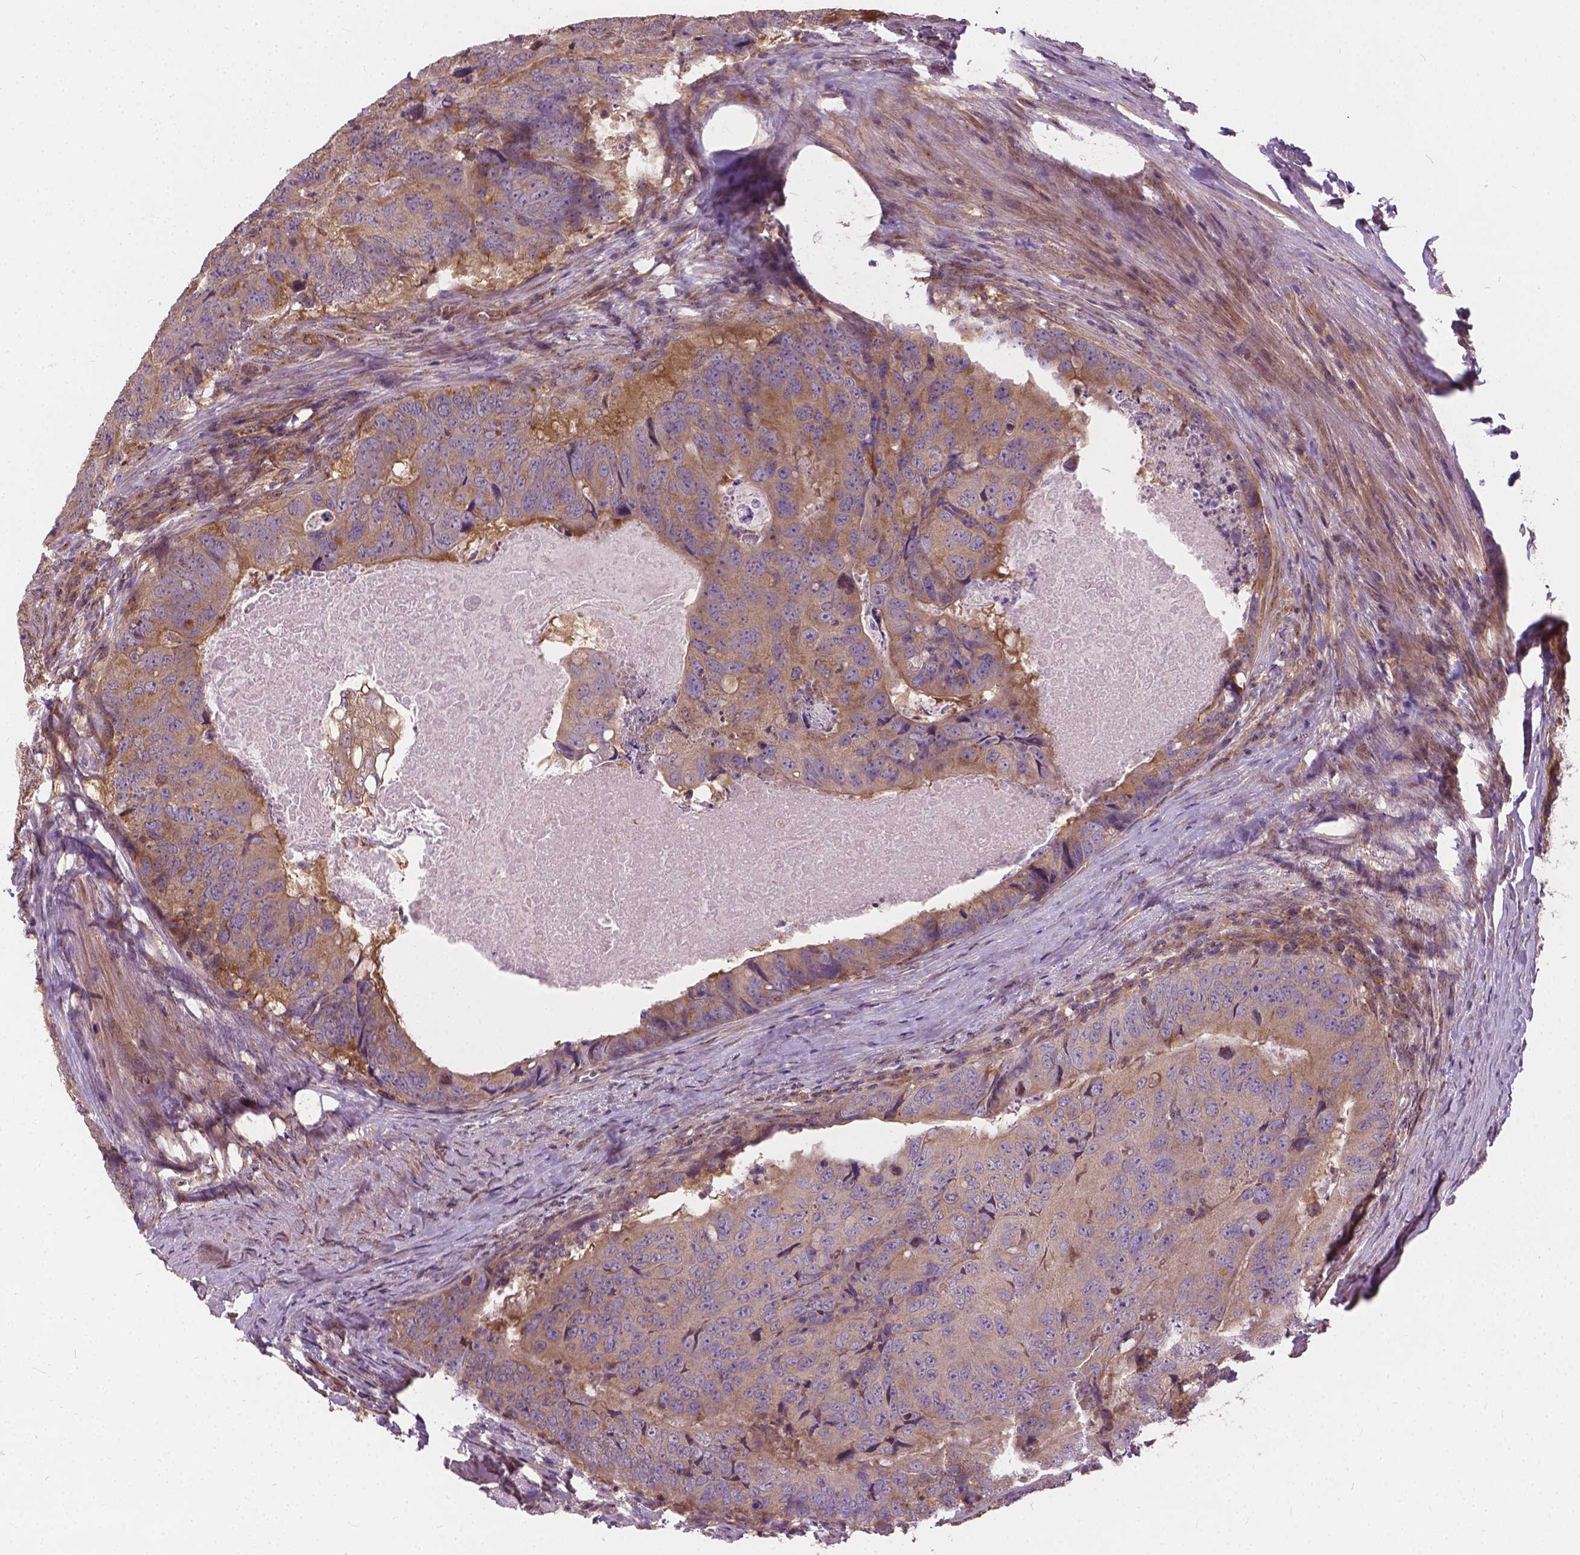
{"staining": {"intensity": "weak", "quantity": ">75%", "location": "cytoplasmic/membranous"}, "tissue": "colorectal cancer", "cell_type": "Tumor cells", "image_type": "cancer", "snomed": [{"axis": "morphology", "description": "Adenocarcinoma, NOS"}, {"axis": "topography", "description": "Colon"}], "caption": "An IHC histopathology image of neoplastic tissue is shown. Protein staining in brown highlights weak cytoplasmic/membranous positivity in colorectal cancer (adenocarcinoma) within tumor cells.", "gene": "MZT1", "patient": {"sex": "male", "age": 79}}